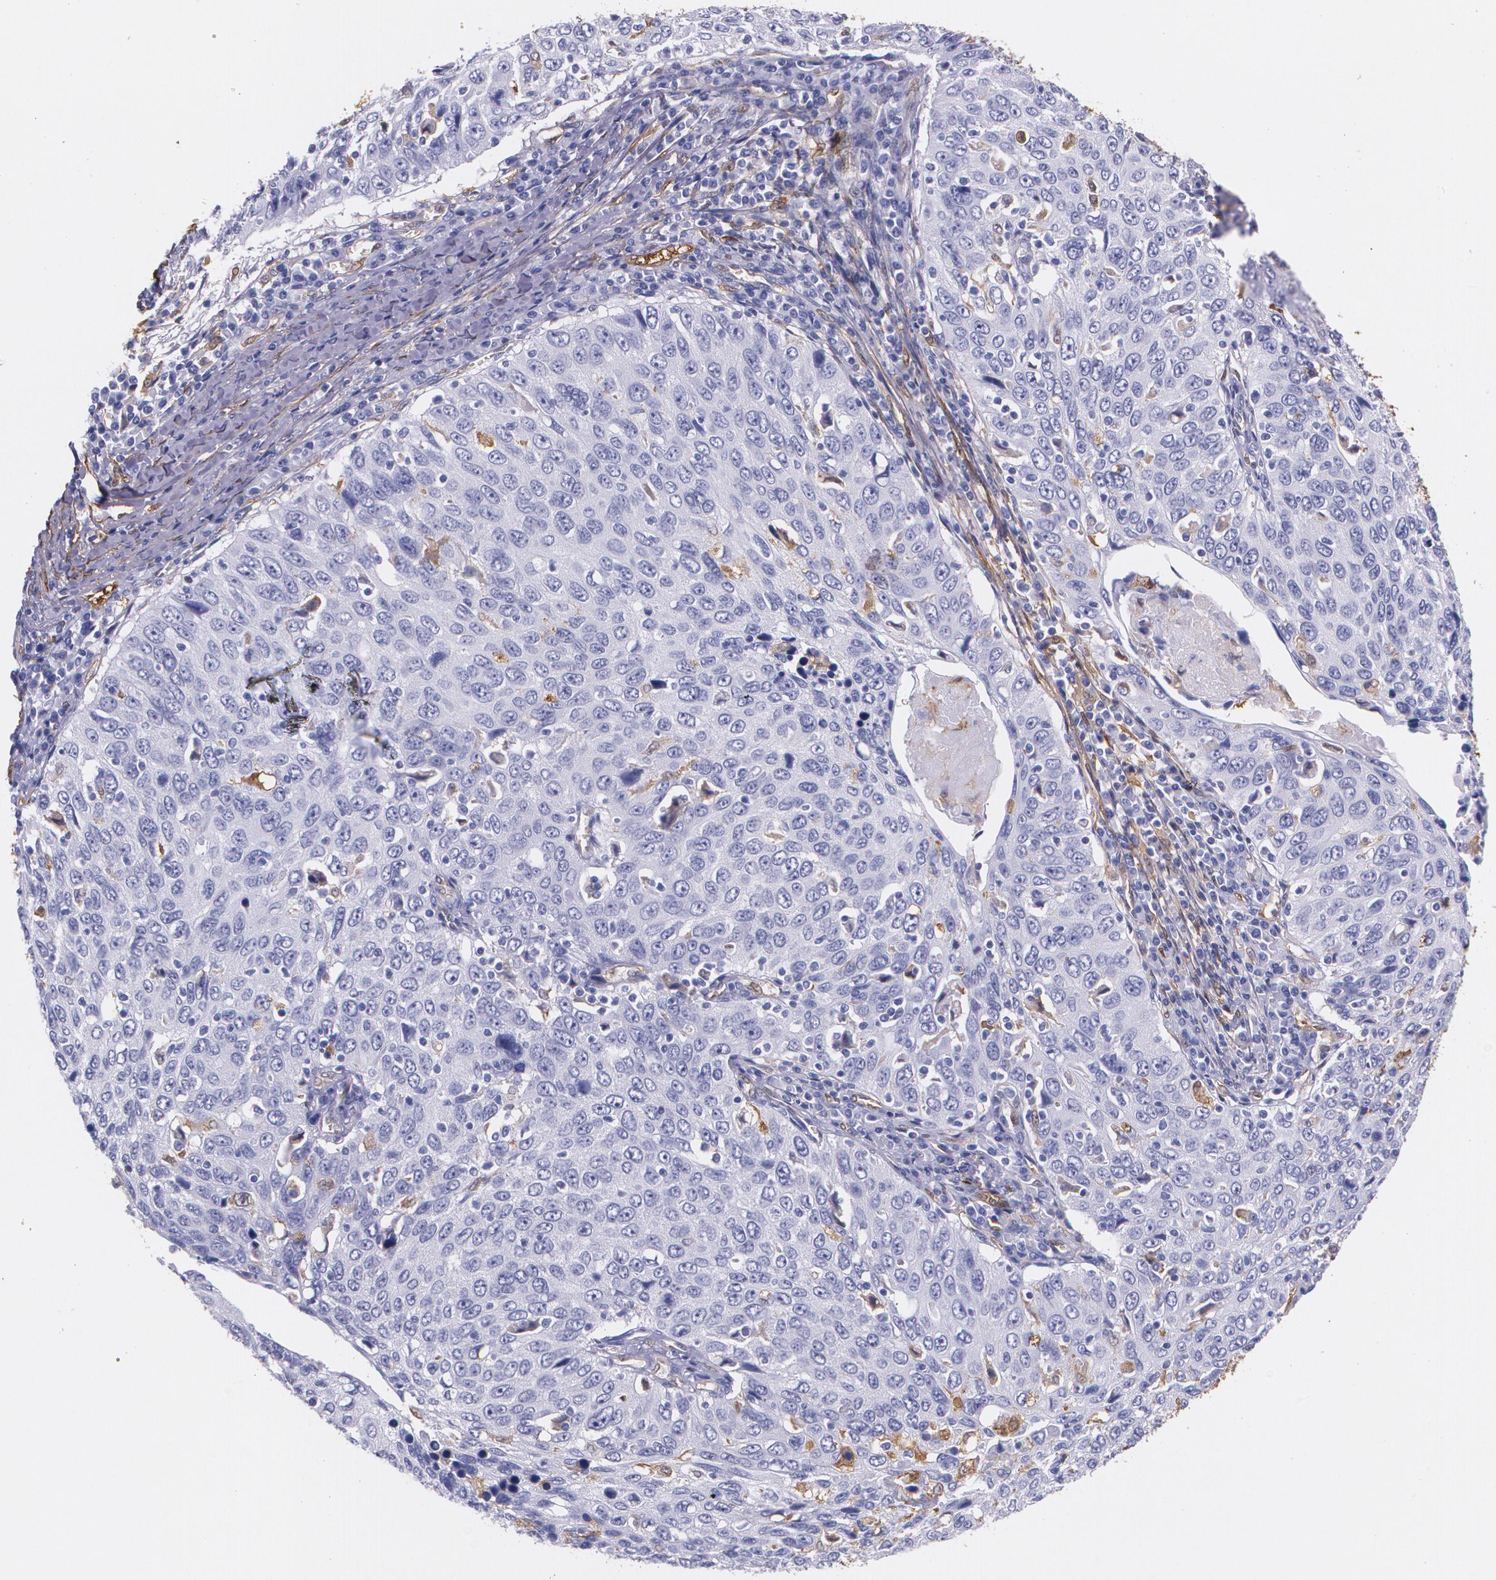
{"staining": {"intensity": "negative", "quantity": "none", "location": "none"}, "tissue": "cervical cancer", "cell_type": "Tumor cells", "image_type": "cancer", "snomed": [{"axis": "morphology", "description": "Squamous cell carcinoma, NOS"}, {"axis": "topography", "description": "Cervix"}], "caption": "The histopathology image displays no significant expression in tumor cells of cervical cancer.", "gene": "MMP2", "patient": {"sex": "female", "age": 53}}